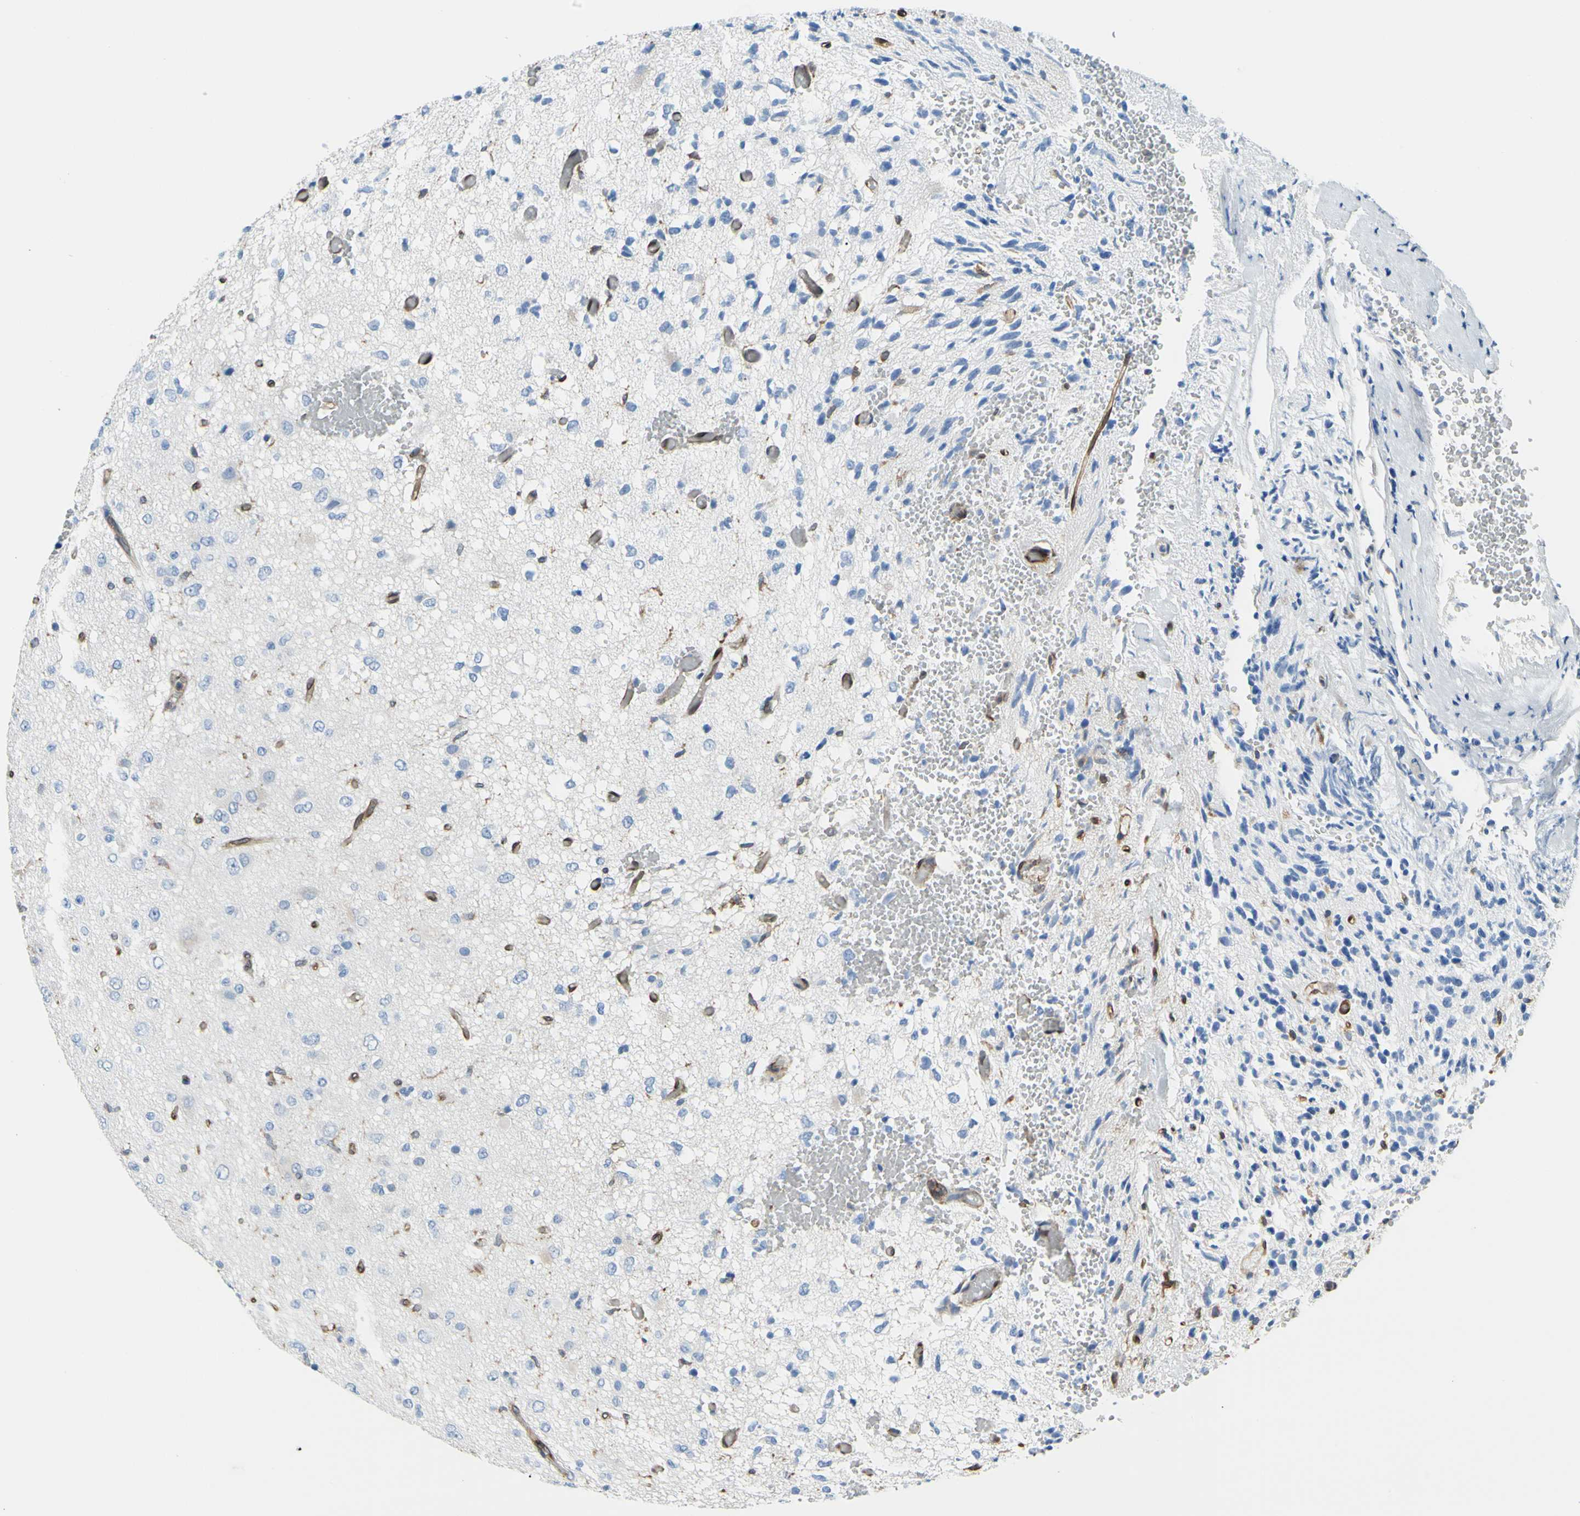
{"staining": {"intensity": "negative", "quantity": "none", "location": "none"}, "tissue": "glioma", "cell_type": "Tumor cells", "image_type": "cancer", "snomed": [{"axis": "morphology", "description": "Glioma, malignant, High grade"}, {"axis": "topography", "description": "pancreas cauda"}], "caption": "High-grade glioma (malignant) was stained to show a protein in brown. There is no significant expression in tumor cells.", "gene": "MGST2", "patient": {"sex": "male", "age": 60}}